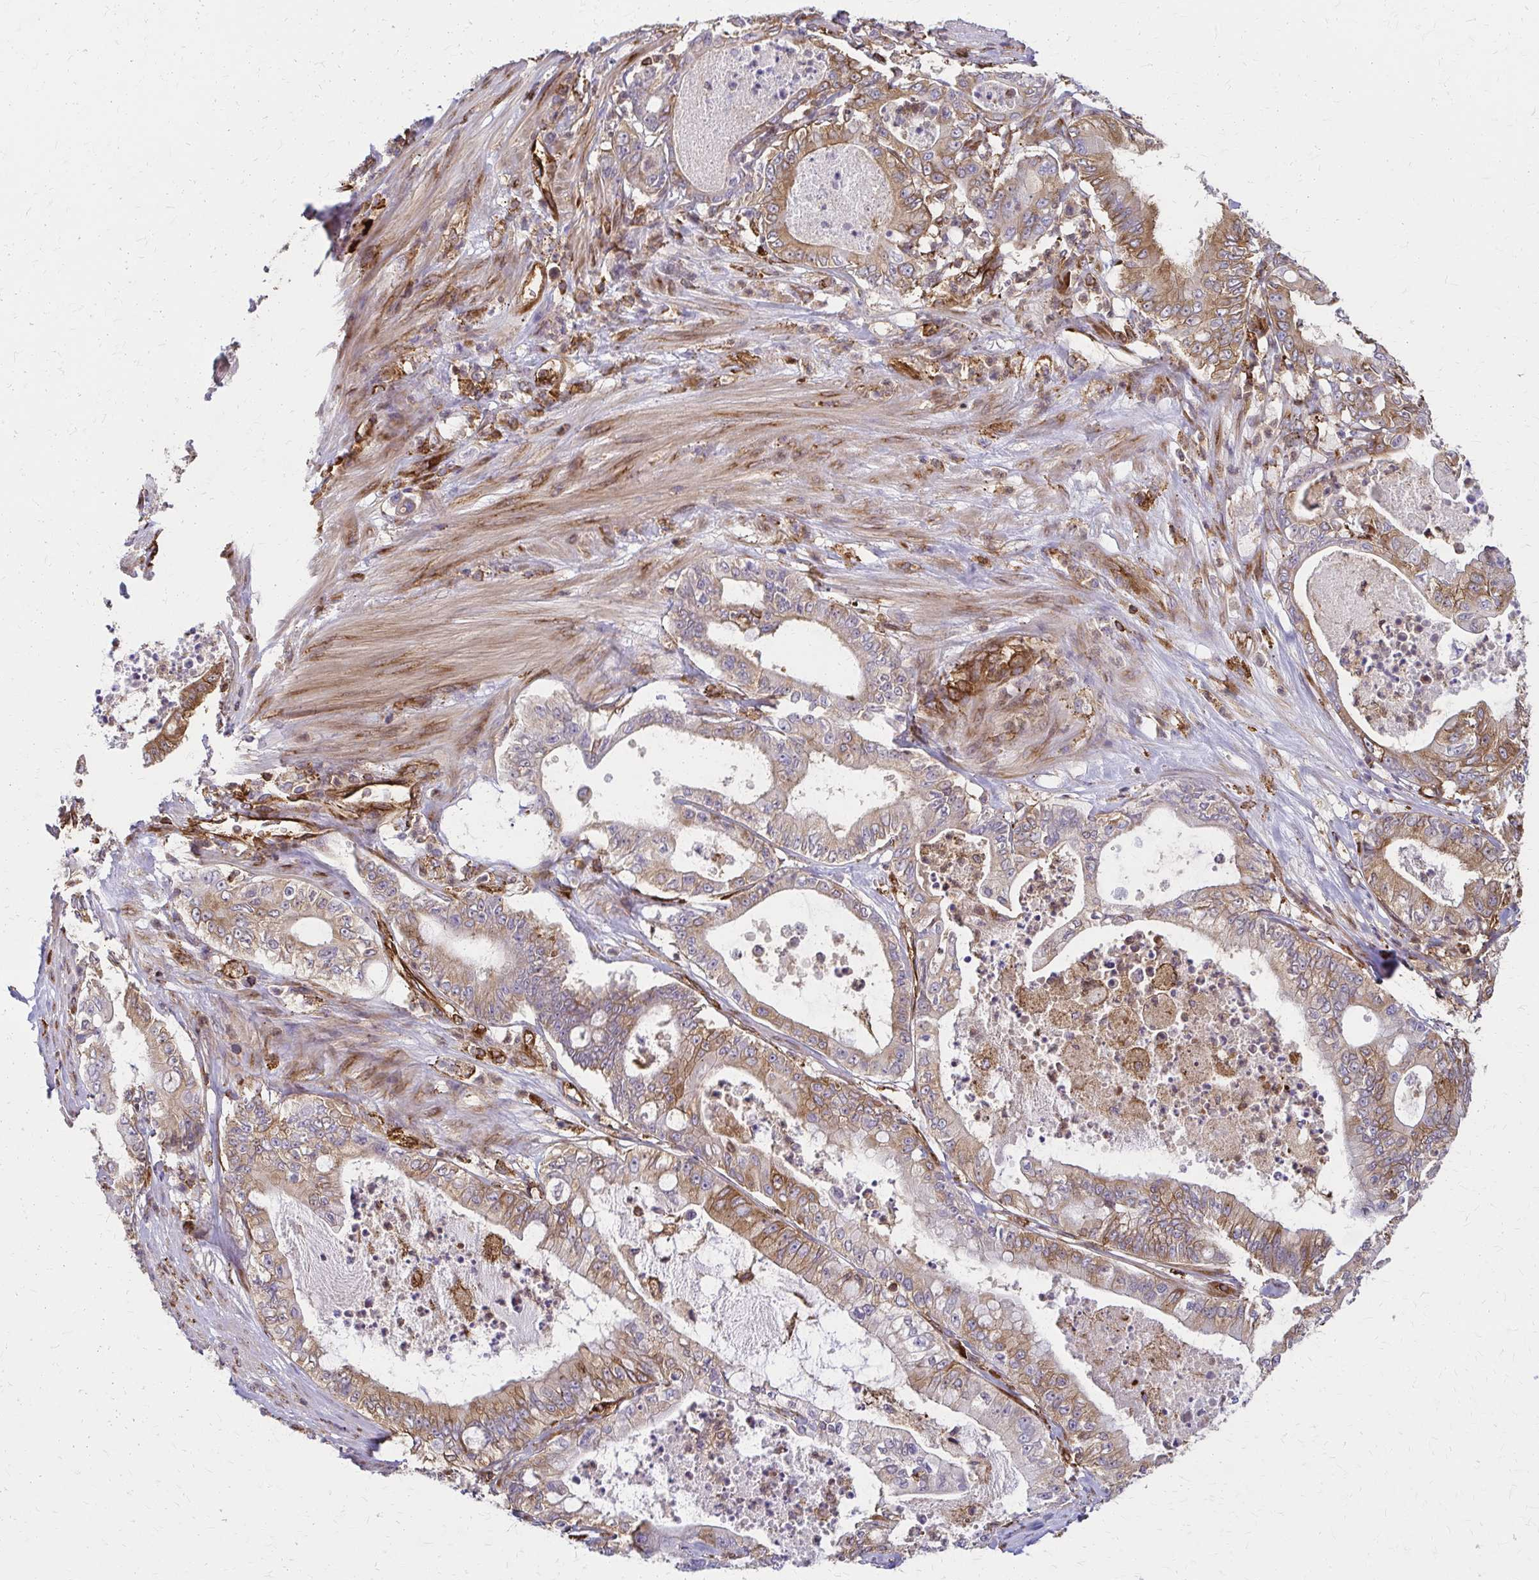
{"staining": {"intensity": "moderate", "quantity": ">75%", "location": "cytoplasmic/membranous"}, "tissue": "pancreatic cancer", "cell_type": "Tumor cells", "image_type": "cancer", "snomed": [{"axis": "morphology", "description": "Adenocarcinoma, NOS"}, {"axis": "topography", "description": "Pancreas"}], "caption": "Immunohistochemistry image of neoplastic tissue: human pancreatic adenocarcinoma stained using immunohistochemistry (IHC) shows medium levels of moderate protein expression localized specifically in the cytoplasmic/membranous of tumor cells, appearing as a cytoplasmic/membranous brown color.", "gene": "WASF2", "patient": {"sex": "male", "age": 71}}